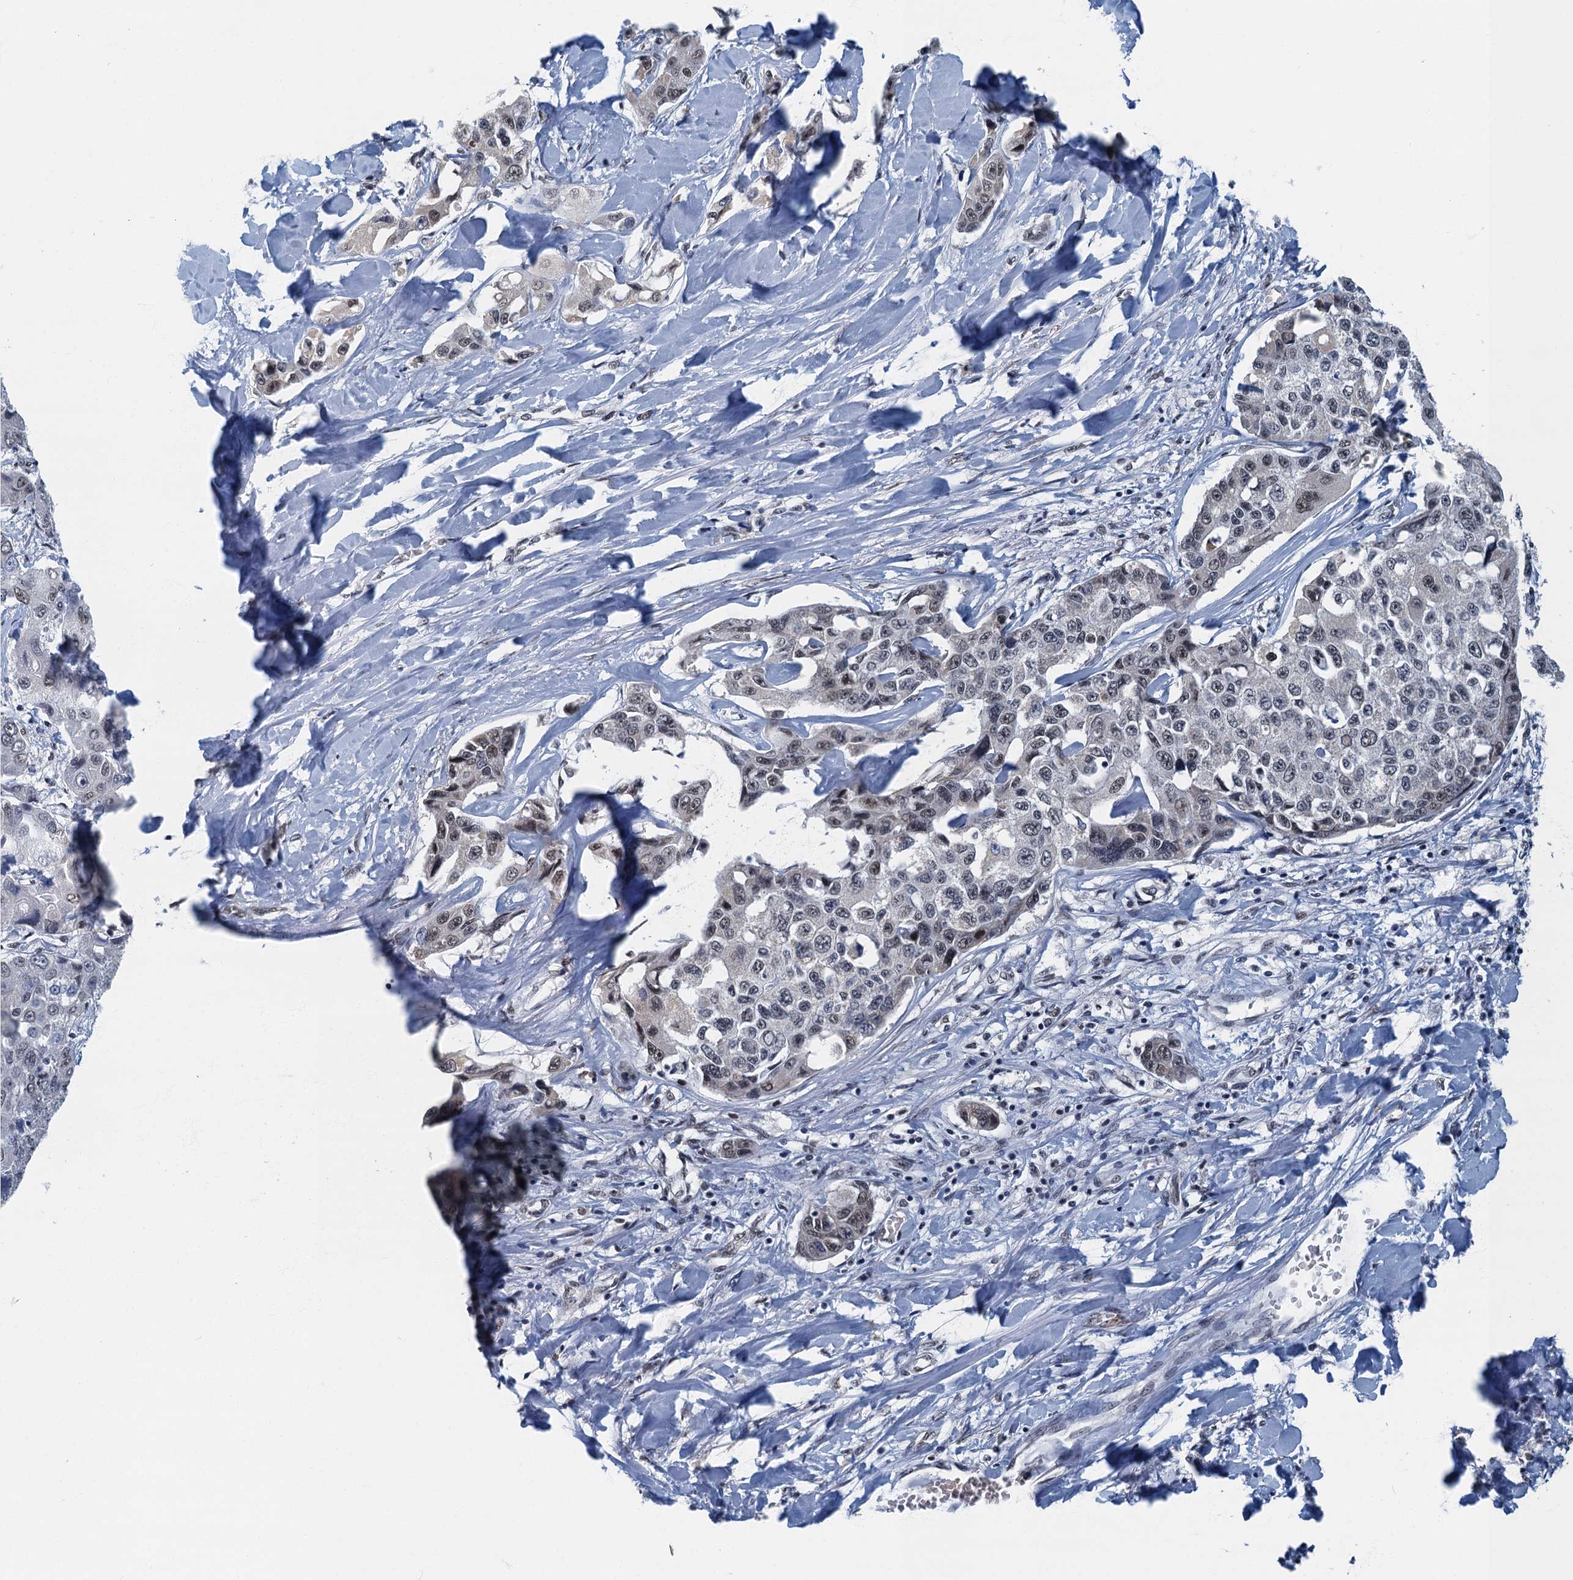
{"staining": {"intensity": "weak", "quantity": "25%-75%", "location": "nuclear"}, "tissue": "liver cancer", "cell_type": "Tumor cells", "image_type": "cancer", "snomed": [{"axis": "morphology", "description": "Cholangiocarcinoma"}, {"axis": "topography", "description": "Liver"}], "caption": "Liver cancer (cholangiocarcinoma) was stained to show a protein in brown. There is low levels of weak nuclear positivity in about 25%-75% of tumor cells.", "gene": "GADL1", "patient": {"sex": "male", "age": 59}}